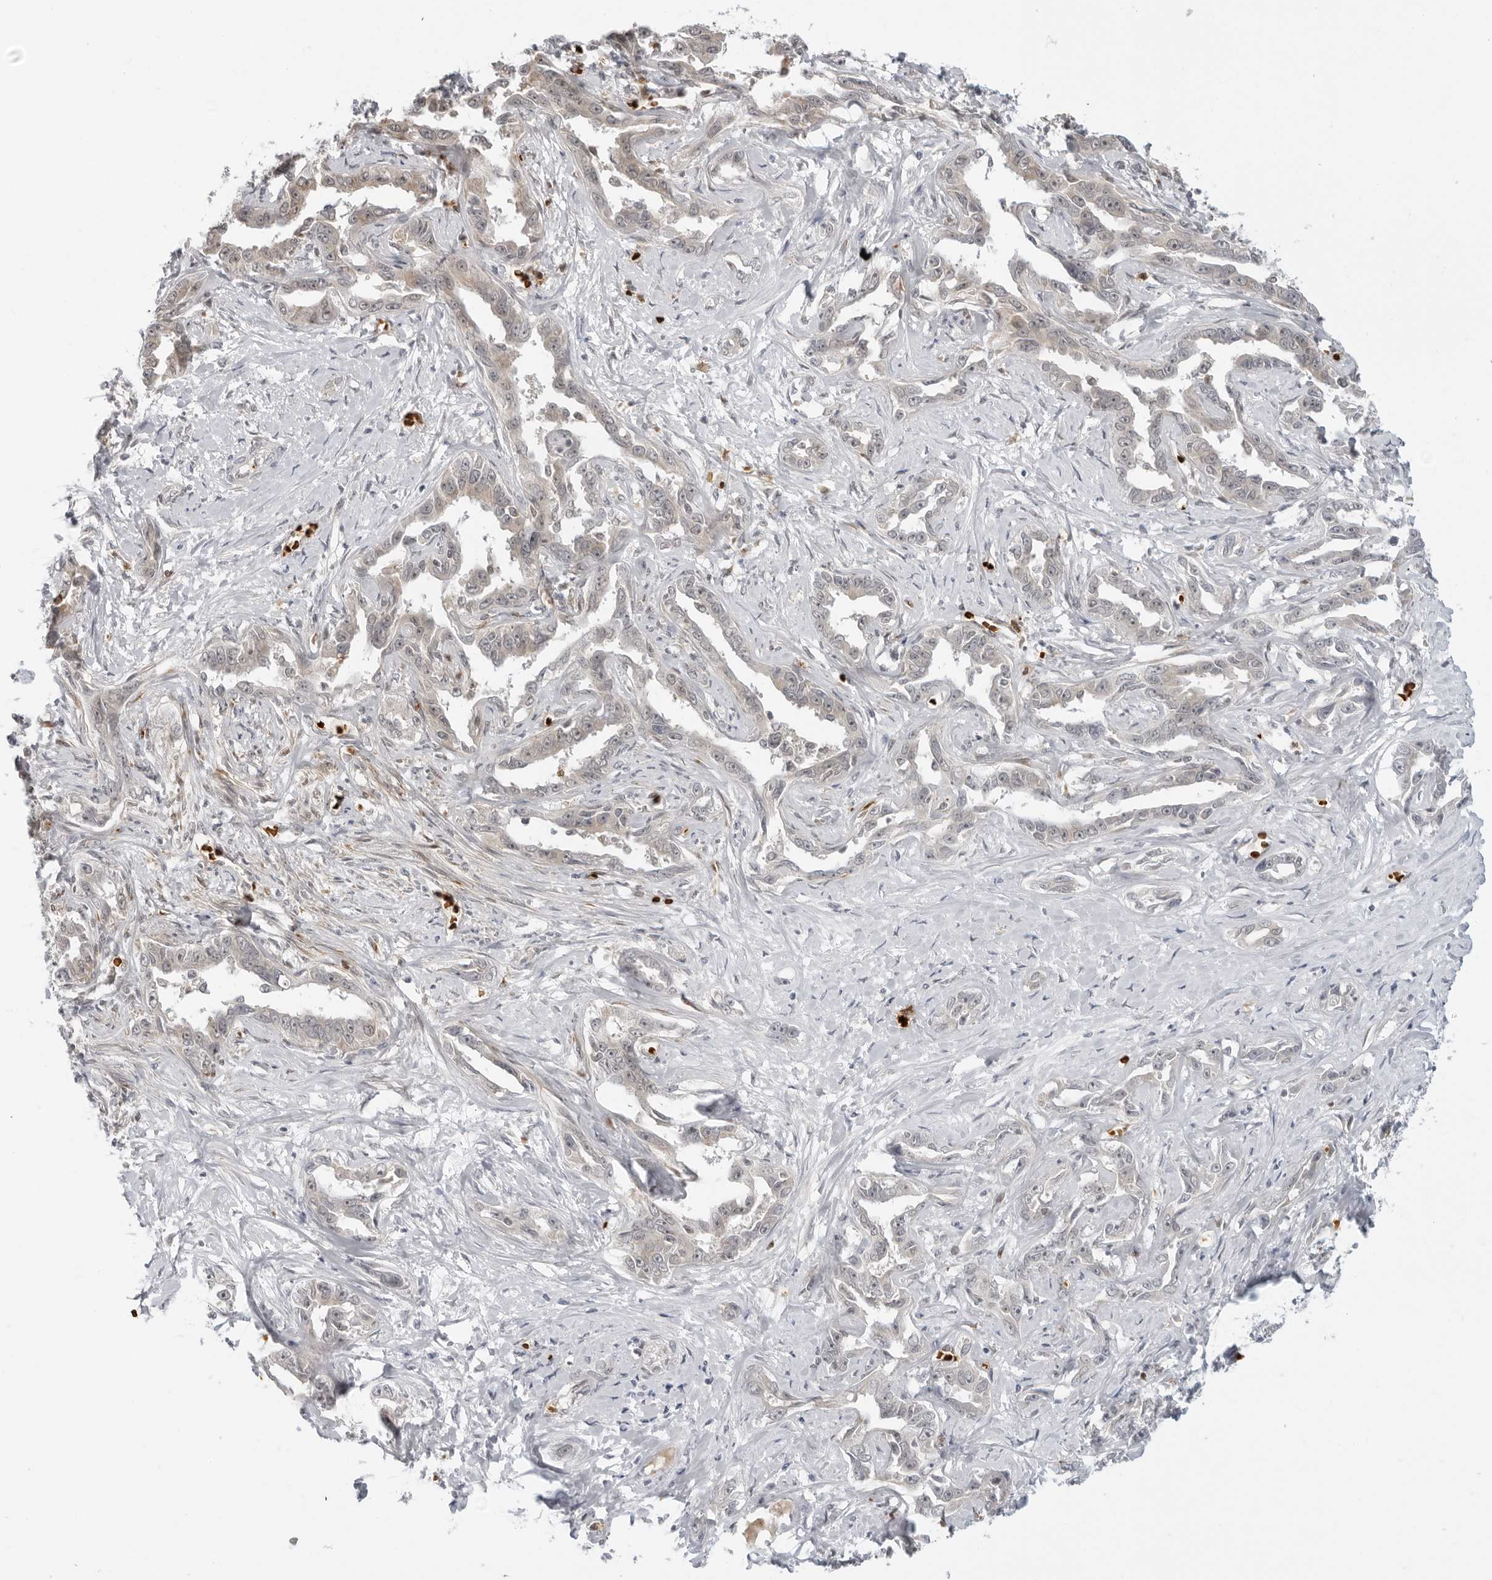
{"staining": {"intensity": "weak", "quantity": "<25%", "location": "cytoplasmic/membranous"}, "tissue": "liver cancer", "cell_type": "Tumor cells", "image_type": "cancer", "snomed": [{"axis": "morphology", "description": "Cholangiocarcinoma"}, {"axis": "topography", "description": "Liver"}], "caption": "A high-resolution micrograph shows immunohistochemistry (IHC) staining of cholangiocarcinoma (liver), which reveals no significant expression in tumor cells.", "gene": "SUGCT", "patient": {"sex": "male", "age": 59}}